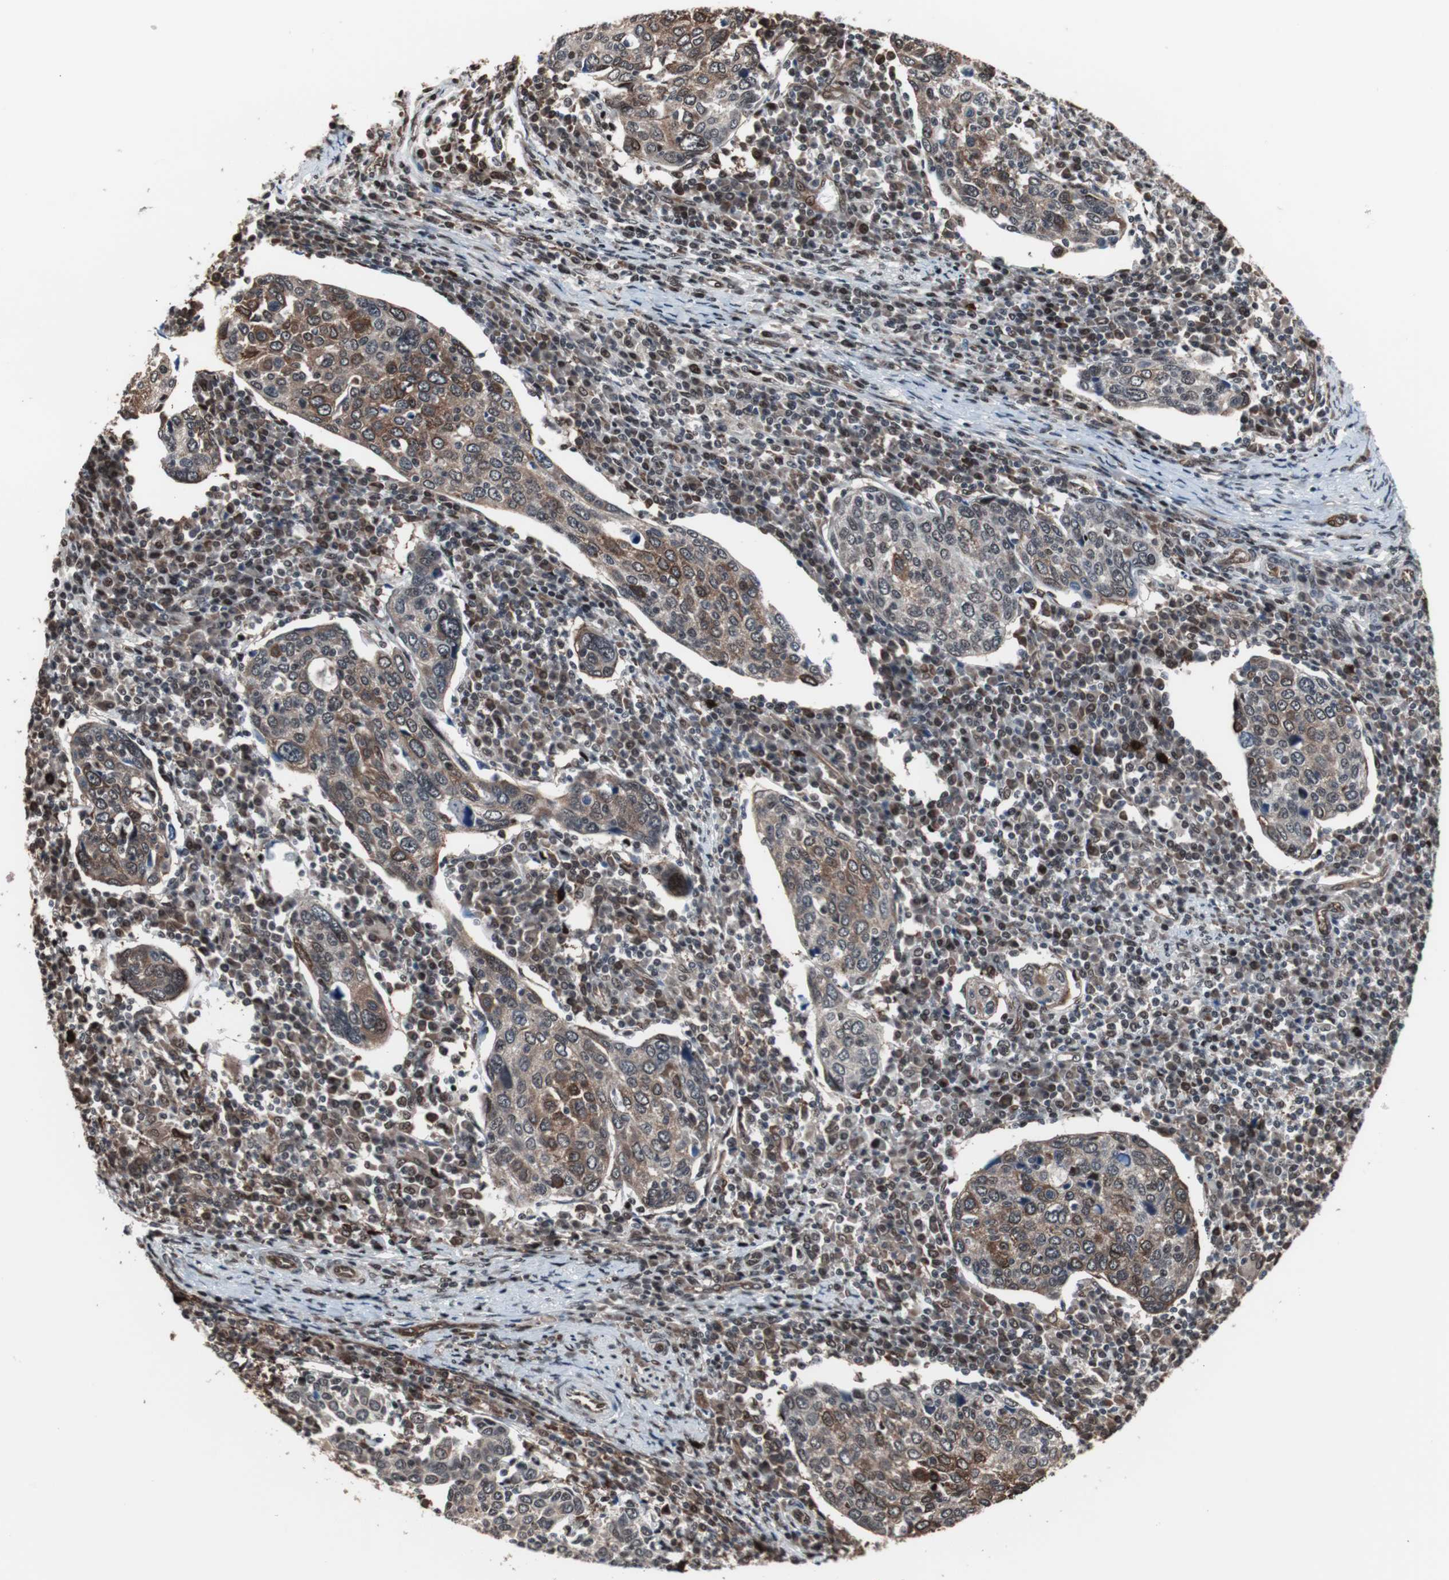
{"staining": {"intensity": "moderate", "quantity": "25%-75%", "location": "cytoplasmic/membranous,nuclear"}, "tissue": "cervical cancer", "cell_type": "Tumor cells", "image_type": "cancer", "snomed": [{"axis": "morphology", "description": "Squamous cell carcinoma, NOS"}, {"axis": "topography", "description": "Cervix"}], "caption": "Human cervical squamous cell carcinoma stained with a brown dye reveals moderate cytoplasmic/membranous and nuclear positive staining in approximately 25%-75% of tumor cells.", "gene": "POGZ", "patient": {"sex": "female", "age": 40}}